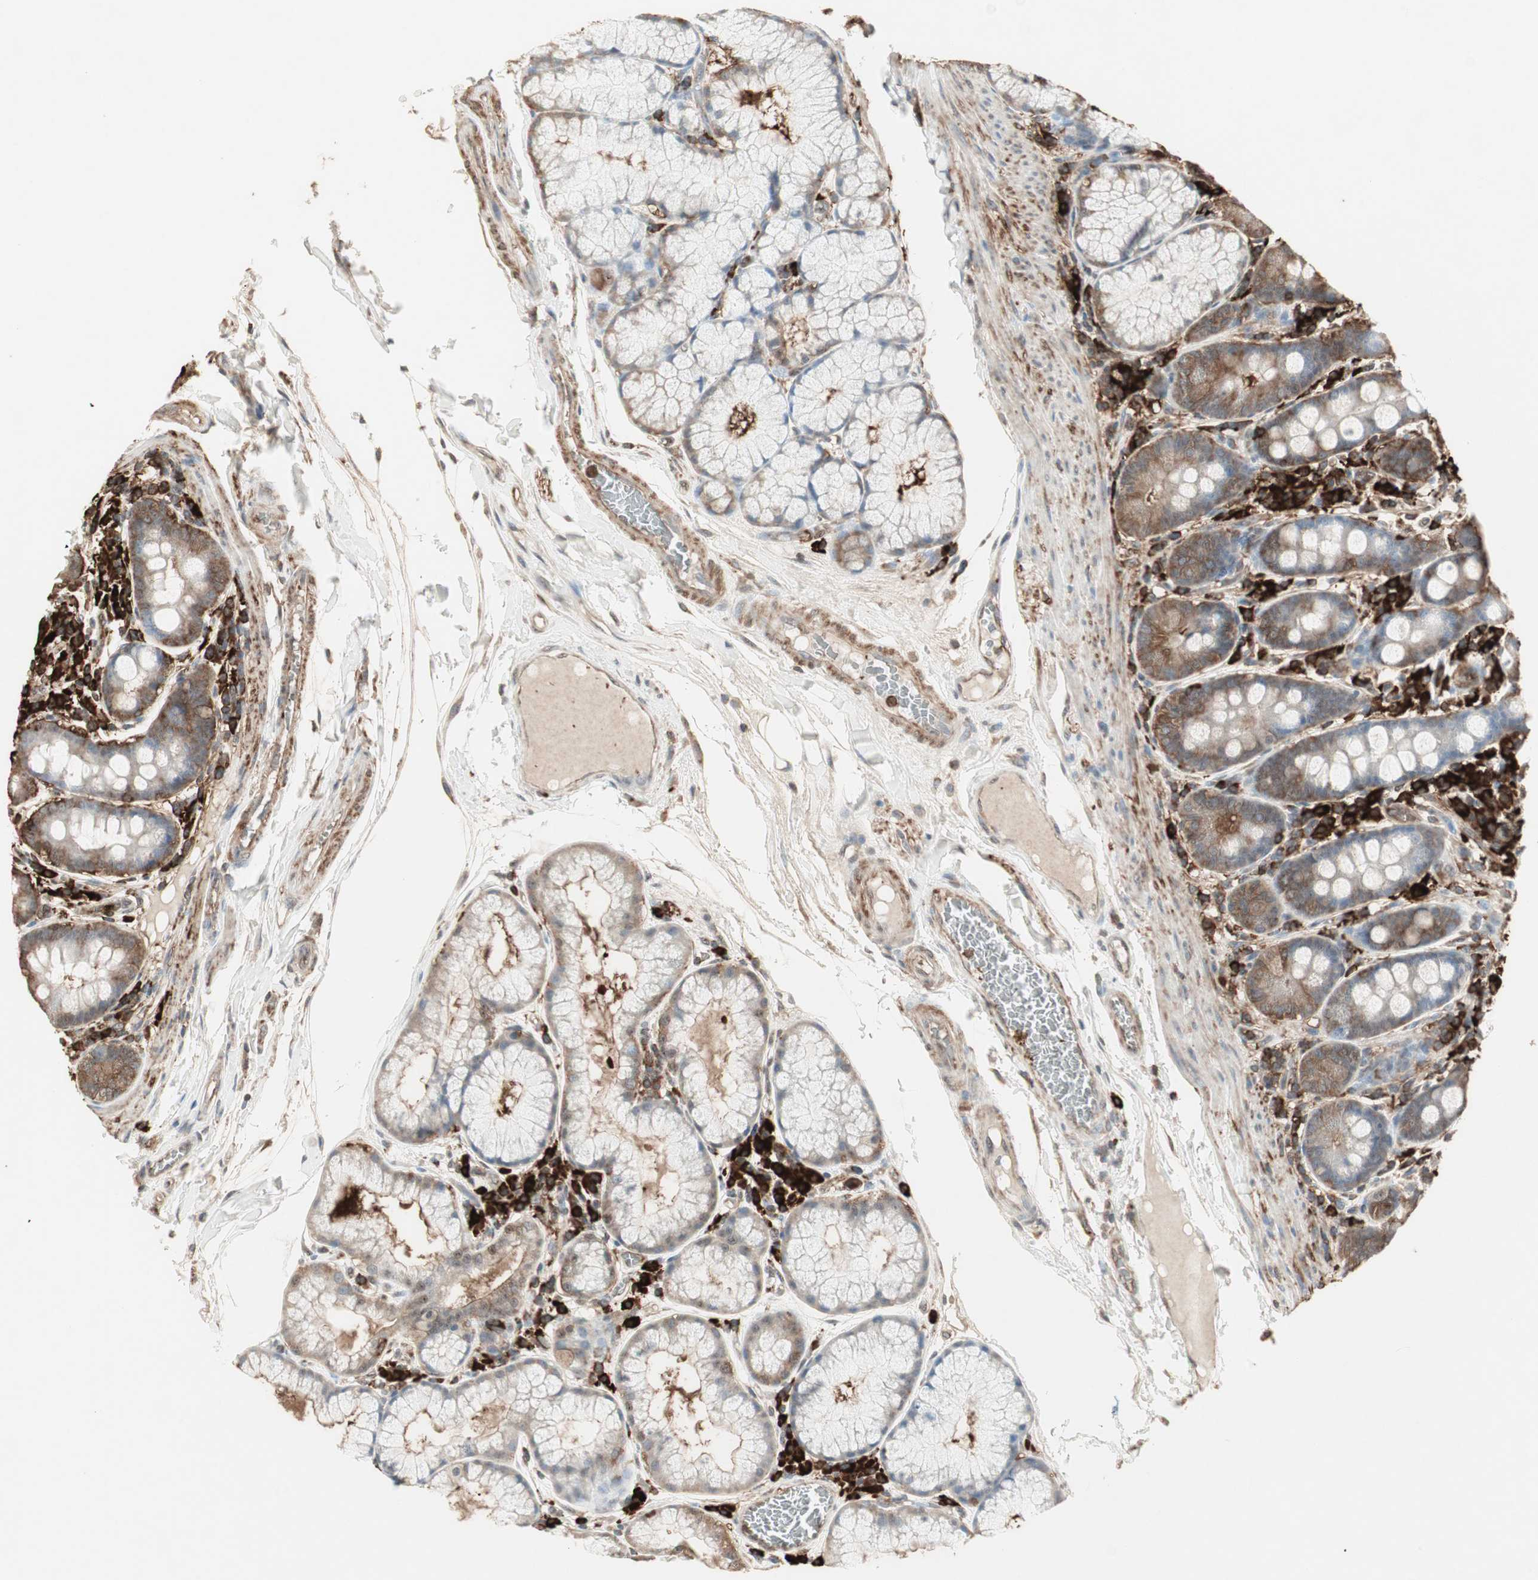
{"staining": {"intensity": "moderate", "quantity": ">75%", "location": "cytoplasmic/membranous"}, "tissue": "duodenum", "cell_type": "Glandular cells", "image_type": "normal", "snomed": [{"axis": "morphology", "description": "Normal tissue, NOS"}, {"axis": "topography", "description": "Duodenum"}], "caption": "High-power microscopy captured an immunohistochemistry (IHC) photomicrograph of benign duodenum, revealing moderate cytoplasmic/membranous positivity in approximately >75% of glandular cells.", "gene": "MMP3", "patient": {"sex": "male", "age": 50}}